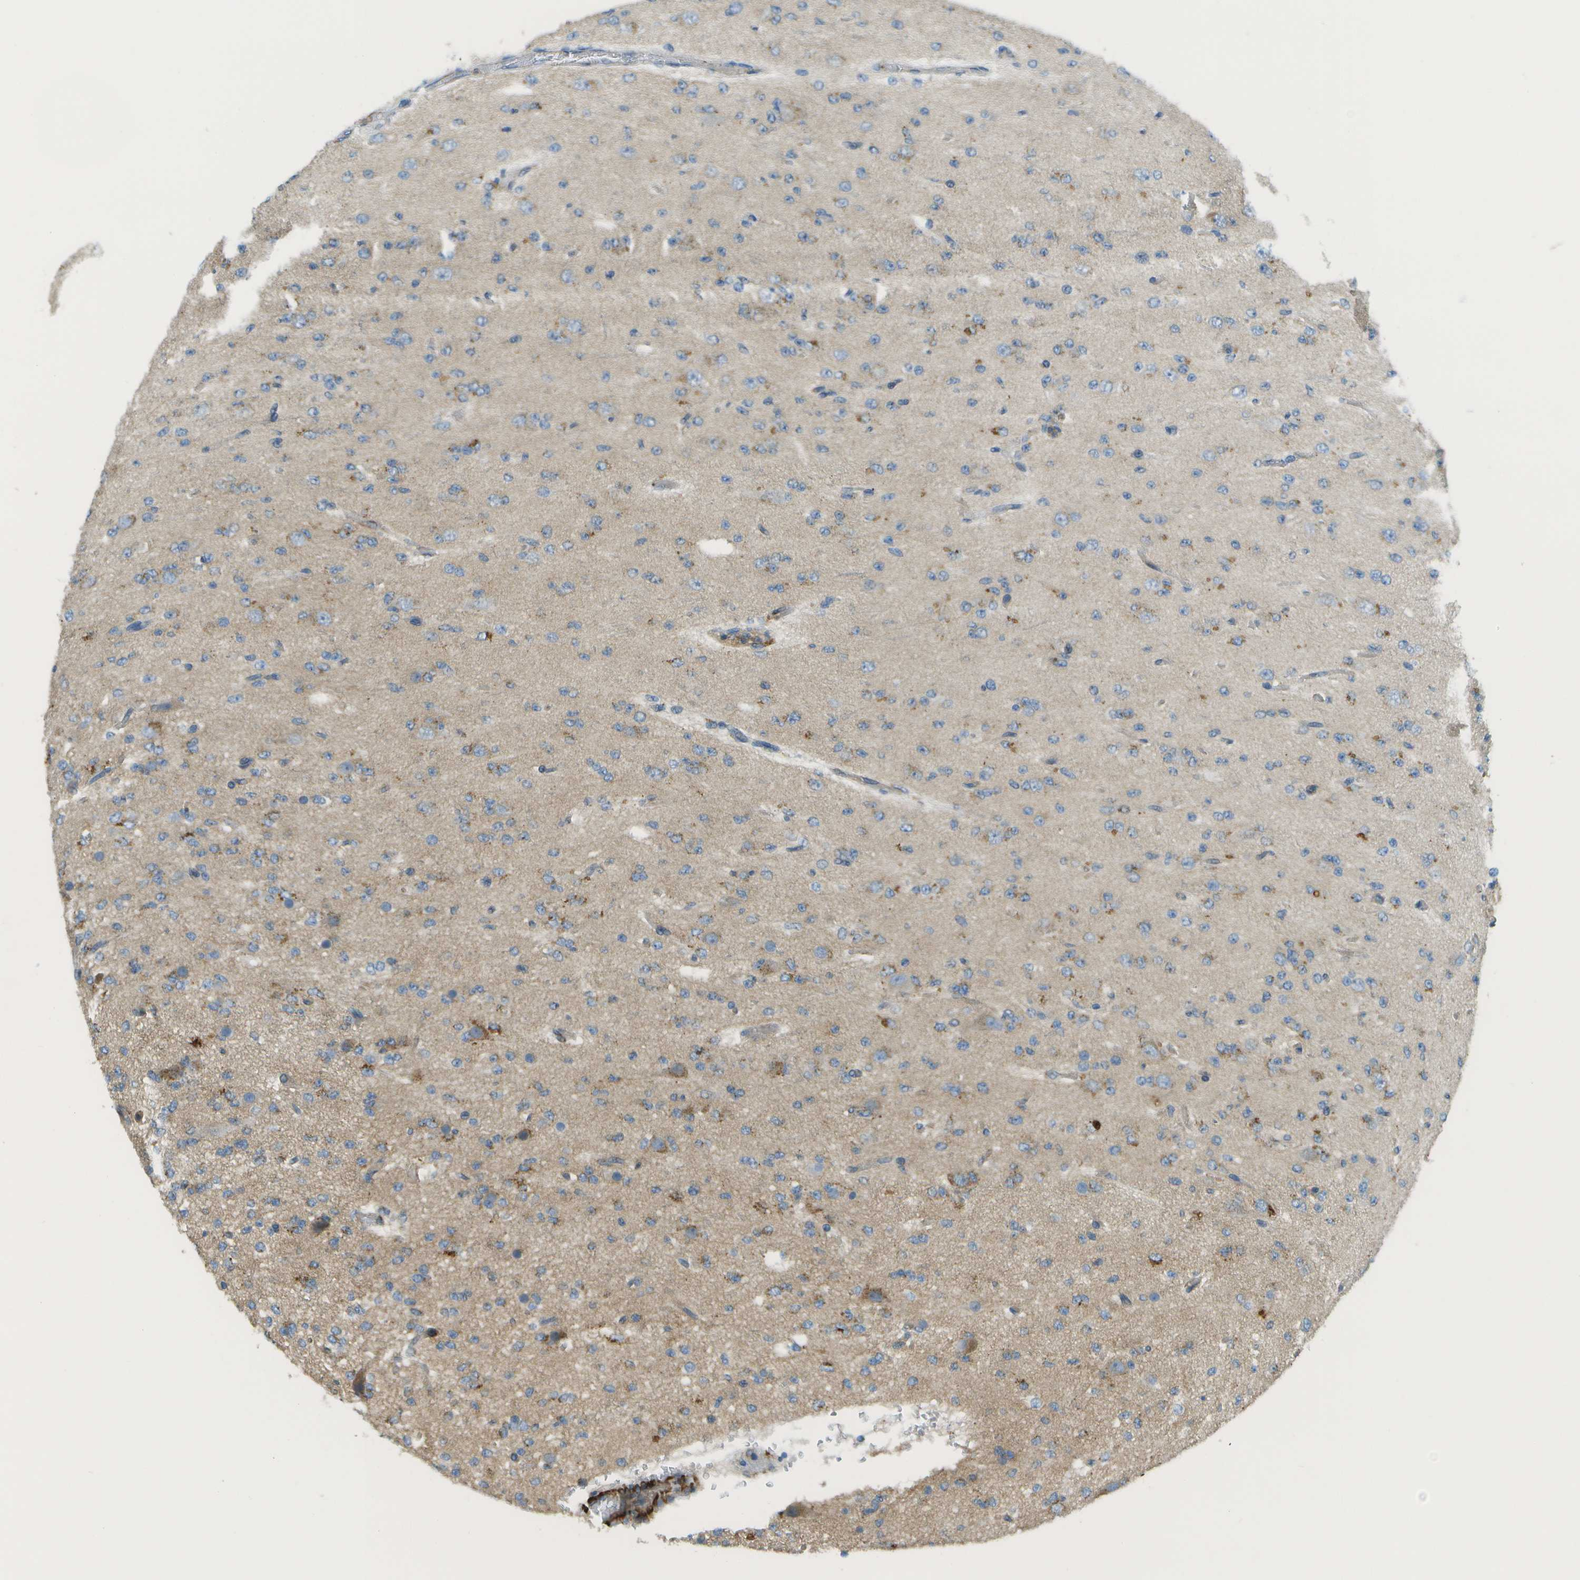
{"staining": {"intensity": "negative", "quantity": "none", "location": "none"}, "tissue": "glioma", "cell_type": "Tumor cells", "image_type": "cancer", "snomed": [{"axis": "morphology", "description": "Glioma, malignant, Low grade"}, {"axis": "topography", "description": "Brain"}], "caption": "This is a histopathology image of immunohistochemistry (IHC) staining of glioma, which shows no positivity in tumor cells.", "gene": "MYH11", "patient": {"sex": "male", "age": 38}}